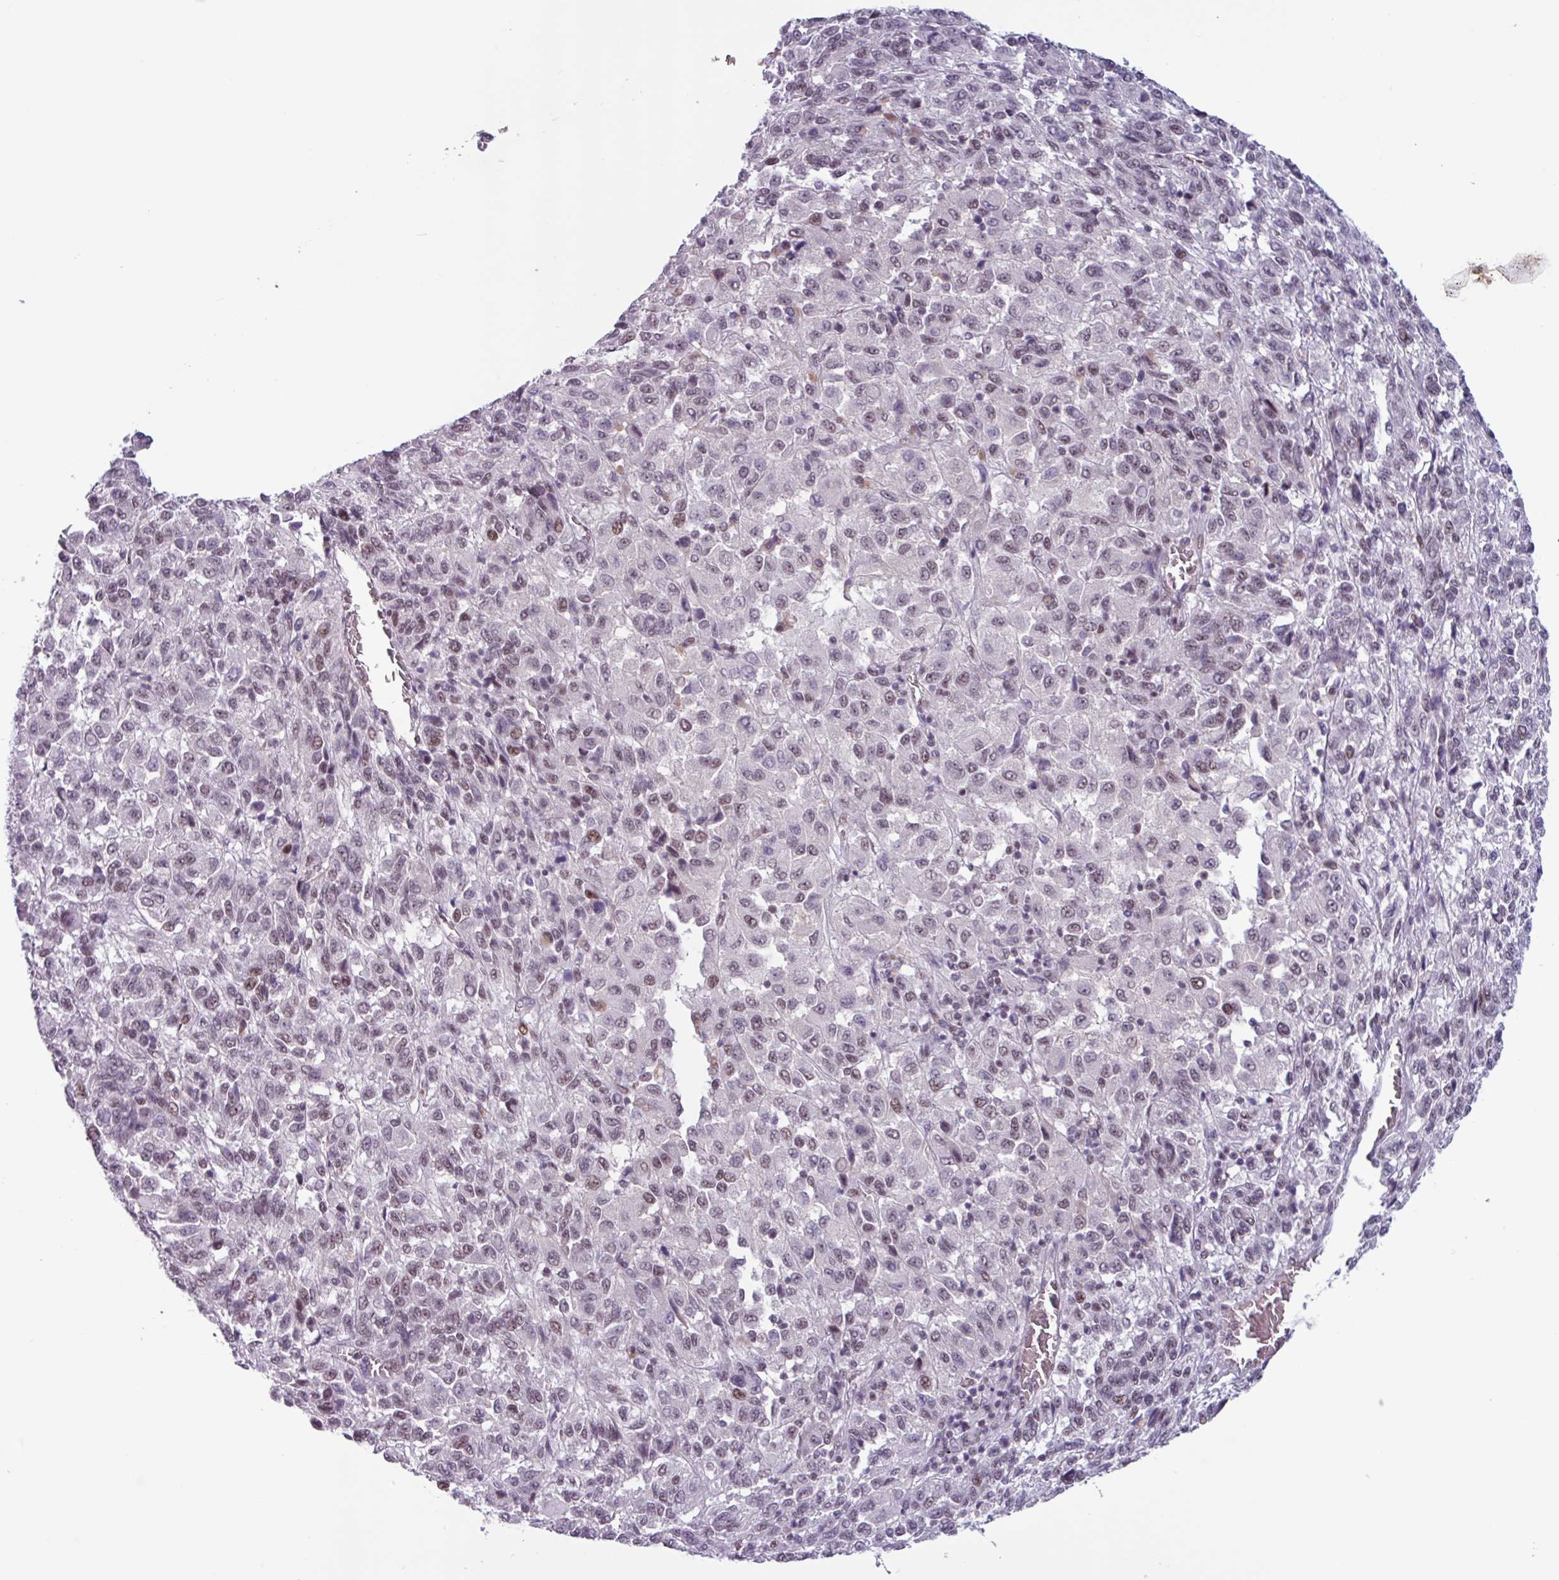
{"staining": {"intensity": "moderate", "quantity": "<25%", "location": "nuclear"}, "tissue": "melanoma", "cell_type": "Tumor cells", "image_type": "cancer", "snomed": [{"axis": "morphology", "description": "Malignant melanoma, Metastatic site"}, {"axis": "topography", "description": "Lung"}], "caption": "The image demonstrates a brown stain indicating the presence of a protein in the nuclear of tumor cells in malignant melanoma (metastatic site).", "gene": "ZNF575", "patient": {"sex": "male", "age": 64}}